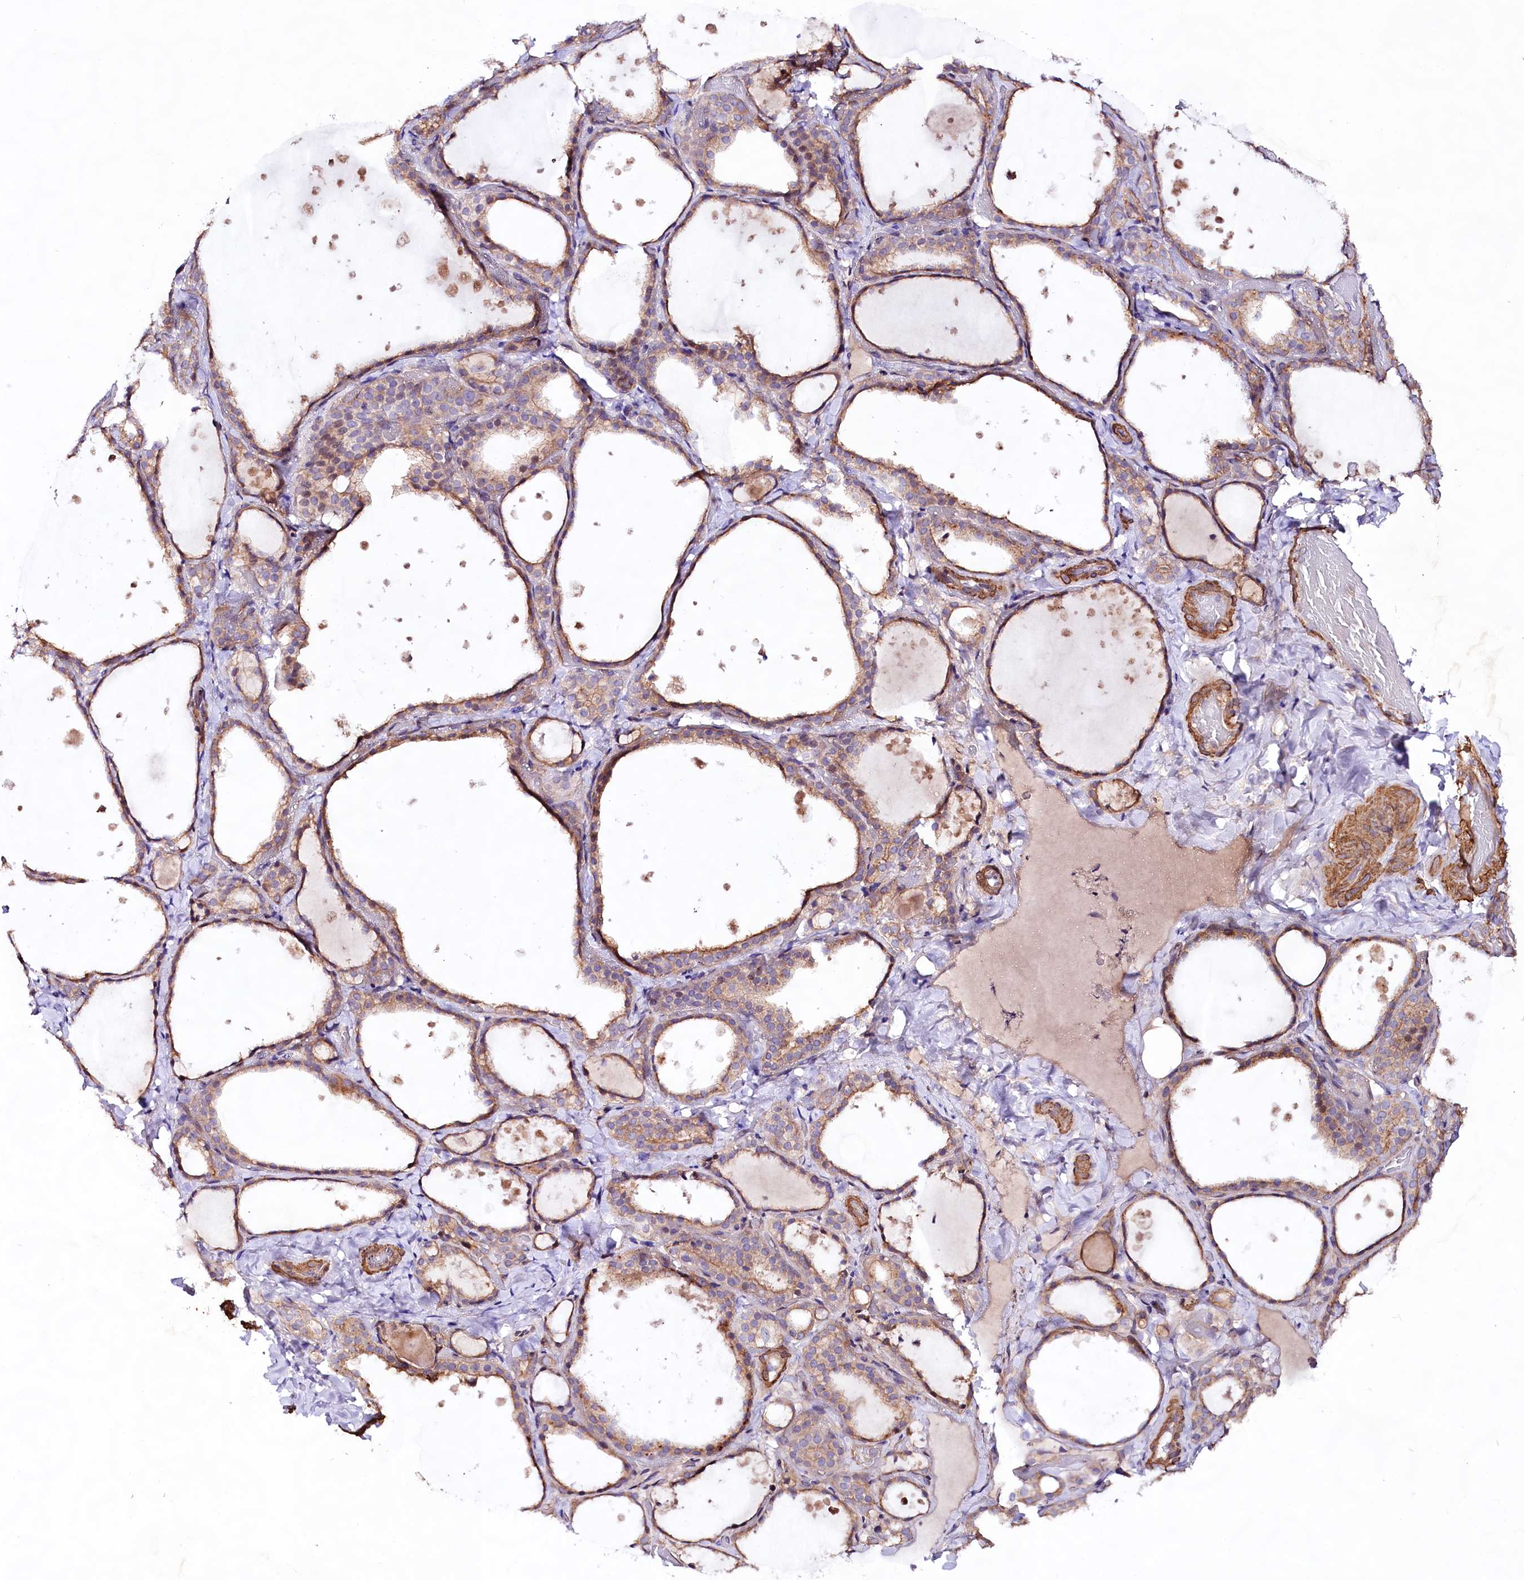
{"staining": {"intensity": "weak", "quantity": ">75%", "location": "cytoplasmic/membranous"}, "tissue": "thyroid gland", "cell_type": "Glandular cells", "image_type": "normal", "snomed": [{"axis": "morphology", "description": "Normal tissue, NOS"}, {"axis": "topography", "description": "Thyroid gland"}], "caption": "Normal thyroid gland demonstrates weak cytoplasmic/membranous positivity in about >75% of glandular cells, visualized by immunohistochemistry. (DAB IHC with brightfield microscopy, high magnification).", "gene": "VPS11", "patient": {"sex": "female", "age": 44}}